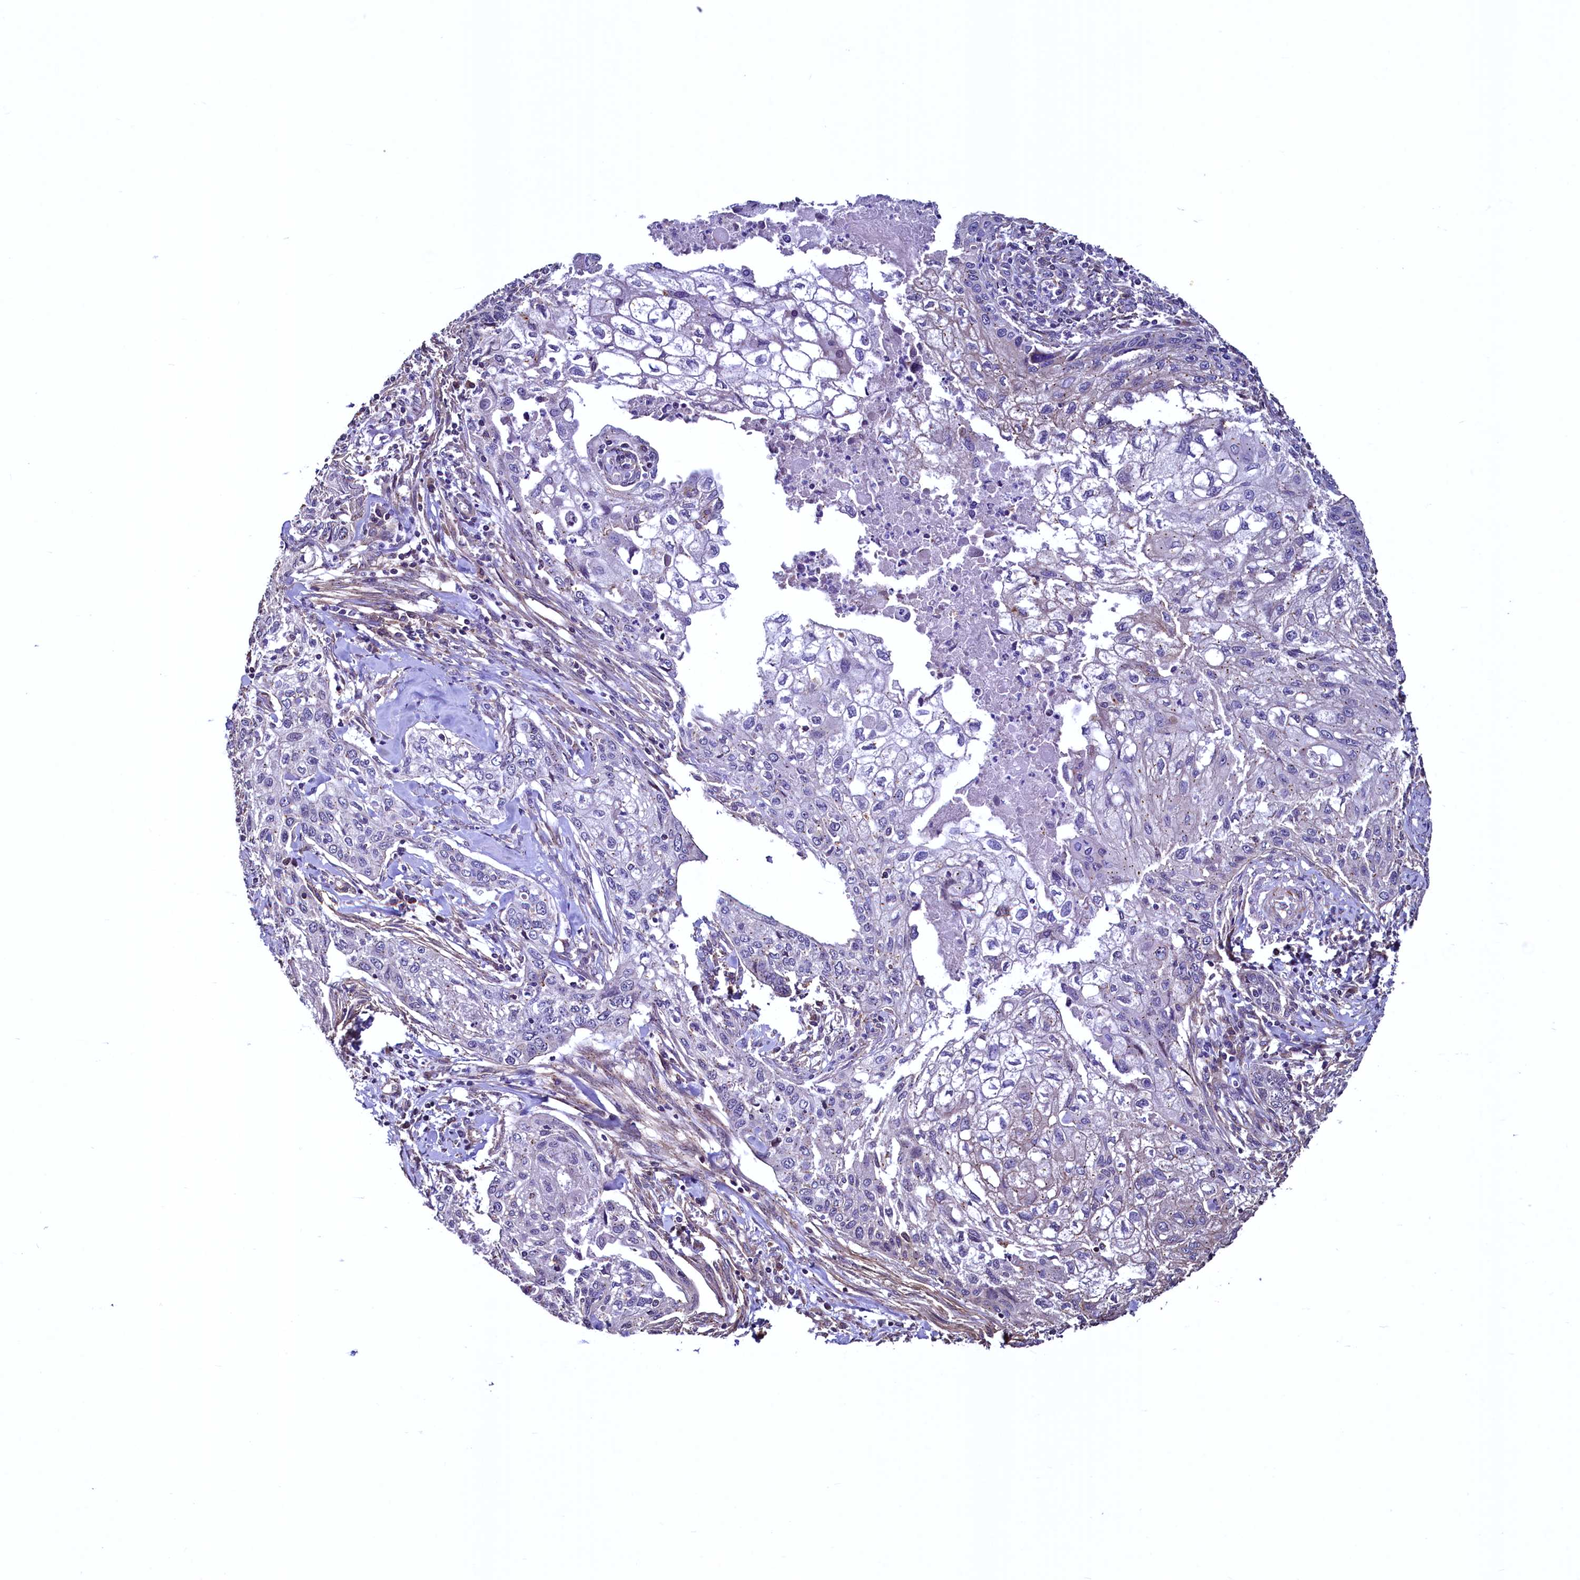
{"staining": {"intensity": "negative", "quantity": "none", "location": "none"}, "tissue": "cervical cancer", "cell_type": "Tumor cells", "image_type": "cancer", "snomed": [{"axis": "morphology", "description": "Squamous cell carcinoma, NOS"}, {"axis": "topography", "description": "Cervix"}], "caption": "IHC histopathology image of neoplastic tissue: cervical cancer (squamous cell carcinoma) stained with DAB (3,3'-diaminobenzidine) exhibits no significant protein staining in tumor cells. The staining was performed using DAB to visualize the protein expression in brown, while the nuclei were stained in blue with hematoxylin (Magnification: 20x).", "gene": "PALM", "patient": {"sex": "female", "age": 67}}